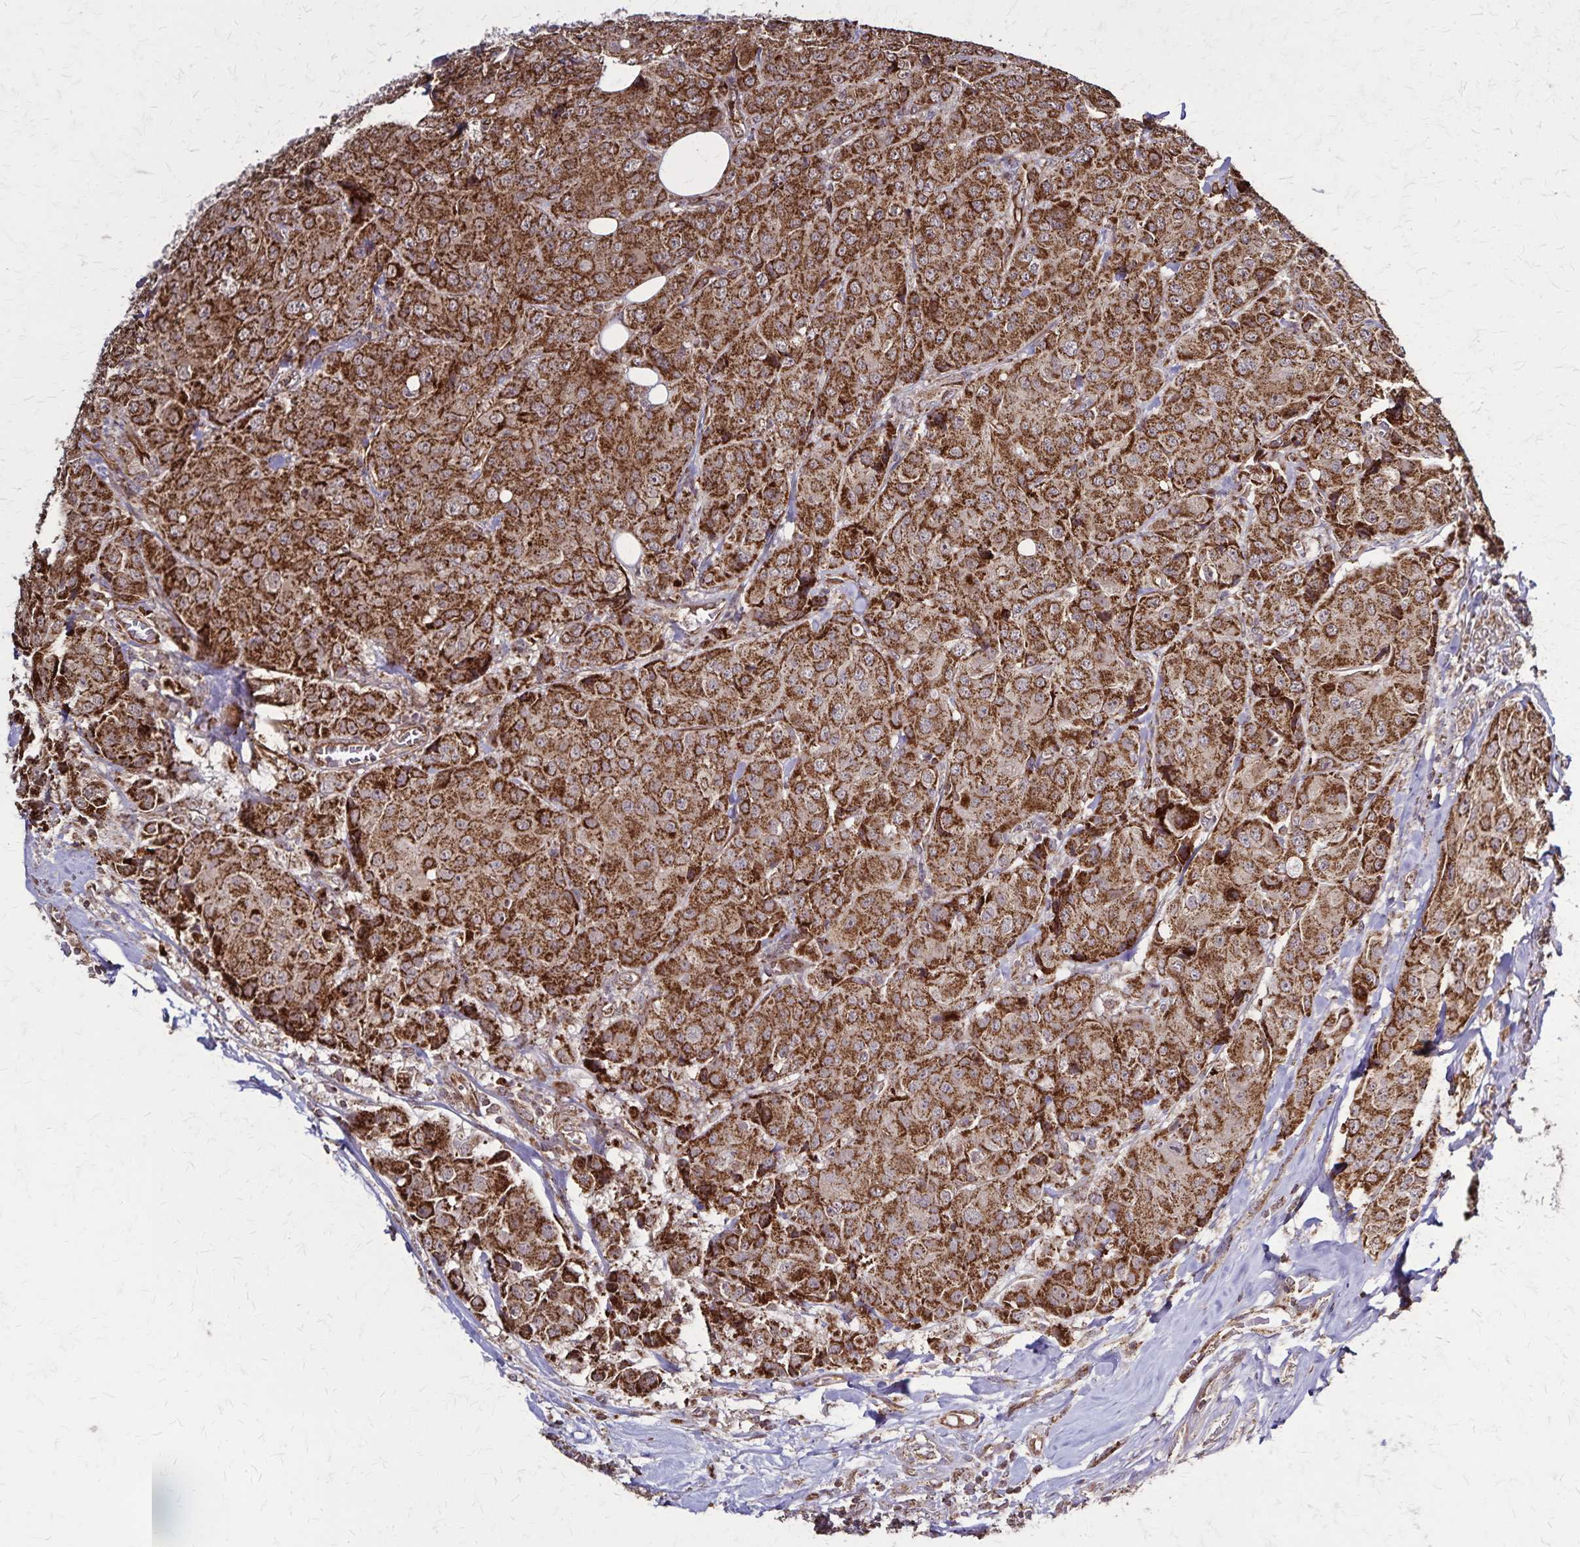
{"staining": {"intensity": "strong", "quantity": ">75%", "location": "cytoplasmic/membranous"}, "tissue": "breast cancer", "cell_type": "Tumor cells", "image_type": "cancer", "snomed": [{"axis": "morphology", "description": "Duct carcinoma"}, {"axis": "topography", "description": "Breast"}], "caption": "This is an image of immunohistochemistry (IHC) staining of breast intraductal carcinoma, which shows strong expression in the cytoplasmic/membranous of tumor cells.", "gene": "NFS1", "patient": {"sex": "female", "age": 43}}